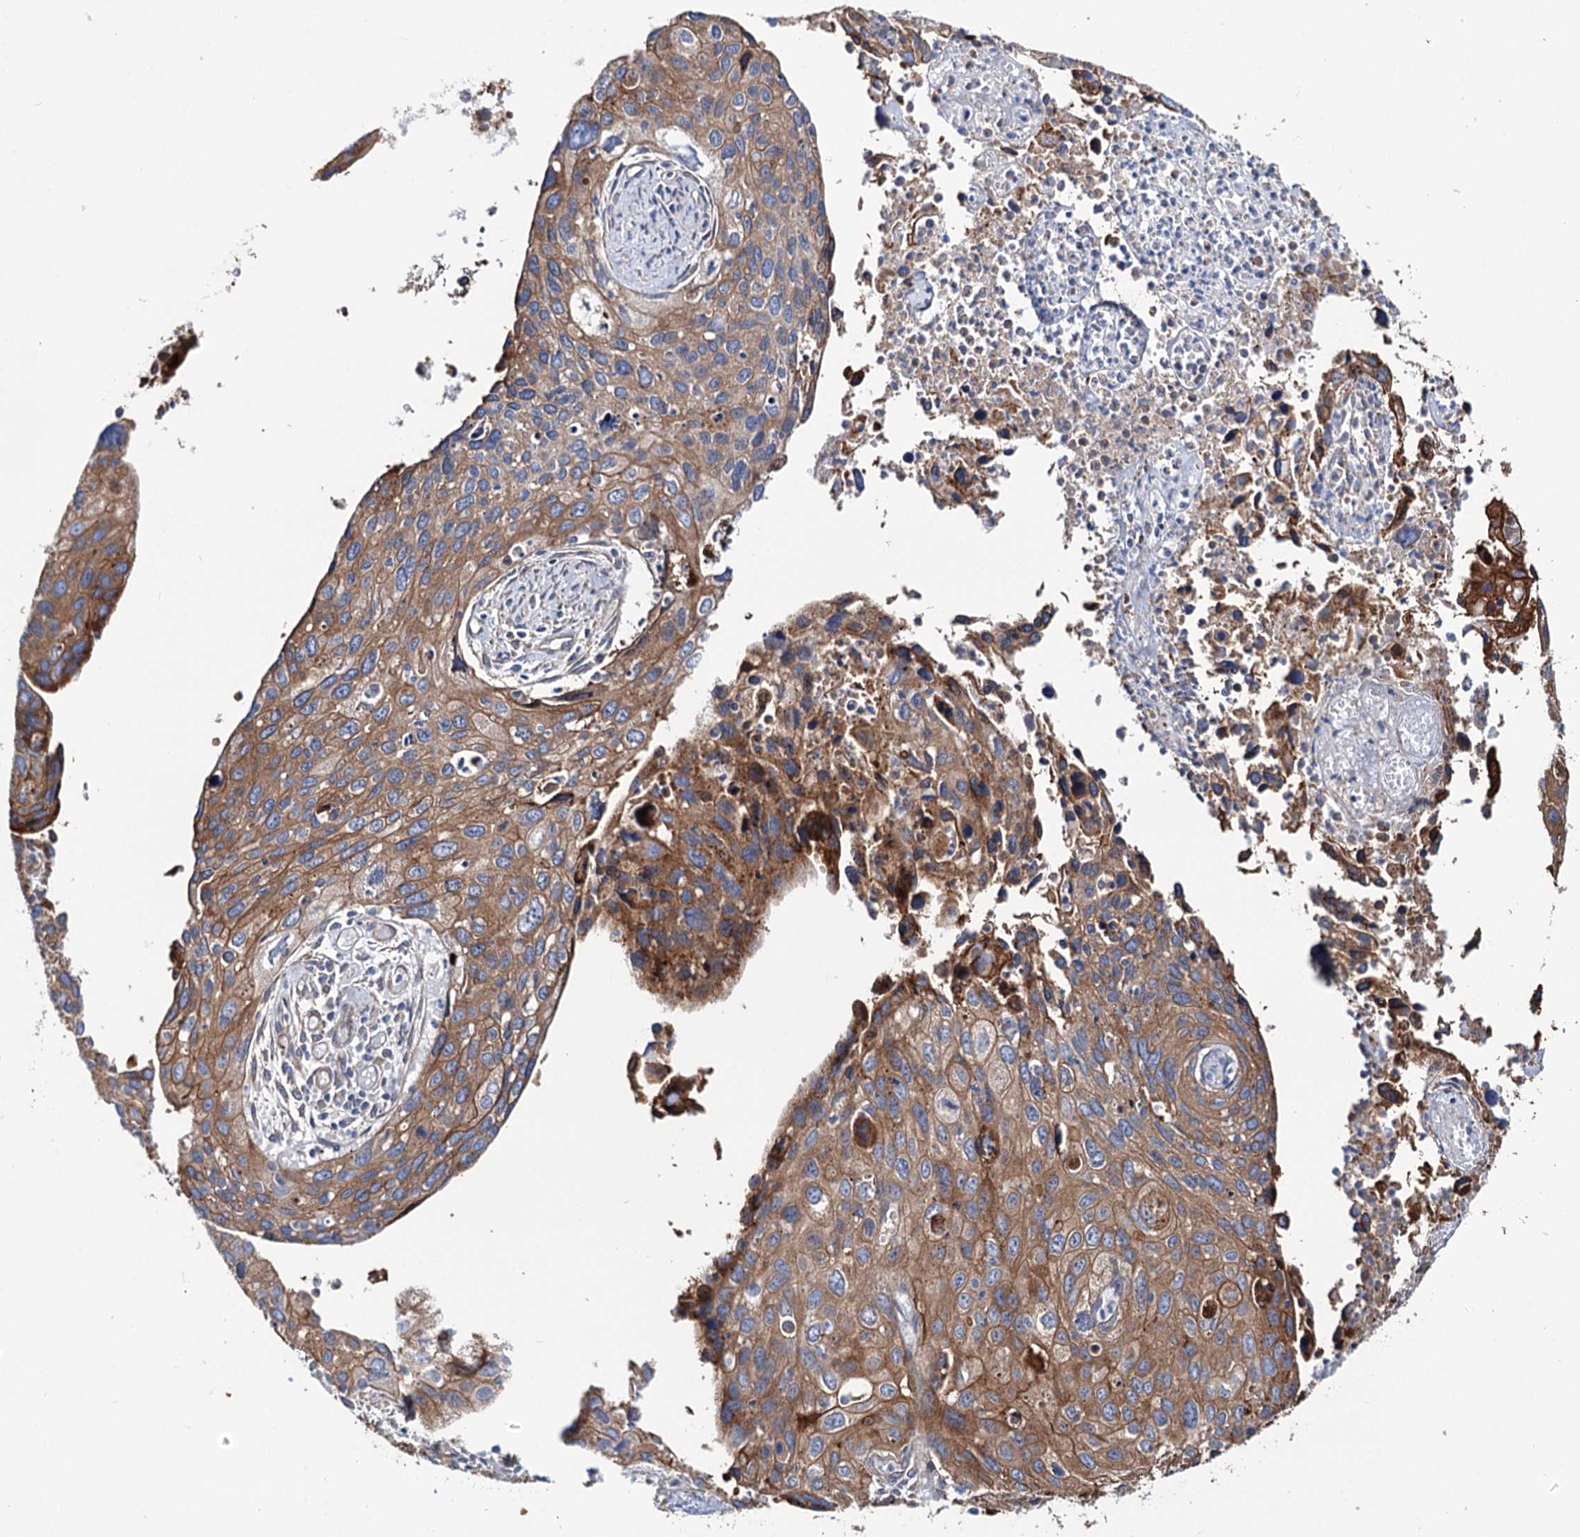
{"staining": {"intensity": "moderate", "quantity": ">75%", "location": "cytoplasmic/membranous"}, "tissue": "cervical cancer", "cell_type": "Tumor cells", "image_type": "cancer", "snomed": [{"axis": "morphology", "description": "Squamous cell carcinoma, NOS"}, {"axis": "topography", "description": "Cervix"}], "caption": "The photomicrograph reveals a brown stain indicating the presence of a protein in the cytoplasmic/membranous of tumor cells in cervical cancer.", "gene": "PTDSS2", "patient": {"sex": "female", "age": 55}}